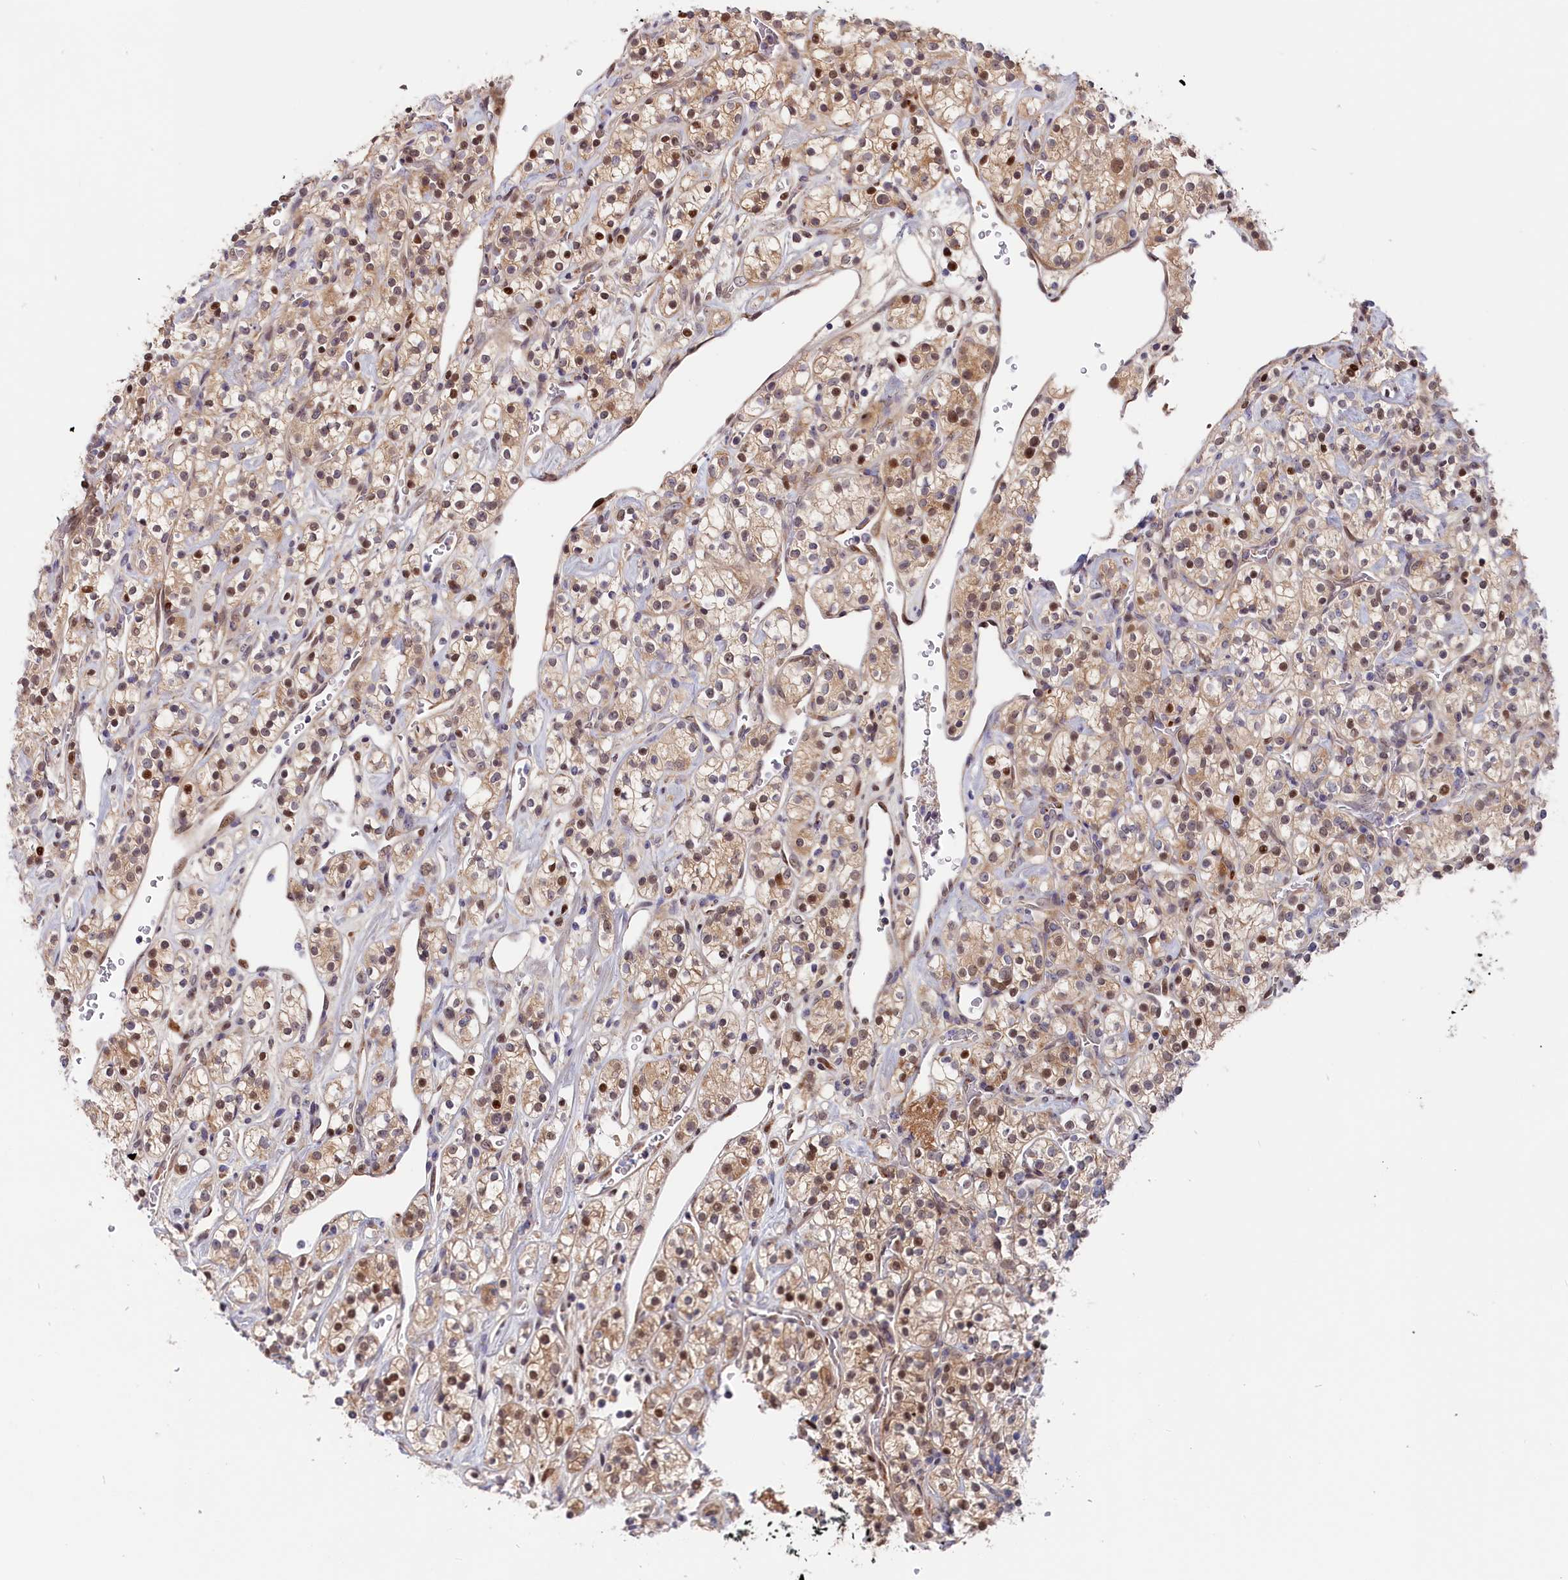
{"staining": {"intensity": "moderate", "quantity": "25%-75%", "location": "cytoplasmic/membranous,nuclear"}, "tissue": "renal cancer", "cell_type": "Tumor cells", "image_type": "cancer", "snomed": [{"axis": "morphology", "description": "Adenocarcinoma, NOS"}, {"axis": "topography", "description": "Kidney"}], "caption": "Renal cancer stained with a protein marker shows moderate staining in tumor cells.", "gene": "CHST12", "patient": {"sex": "male", "age": 77}}